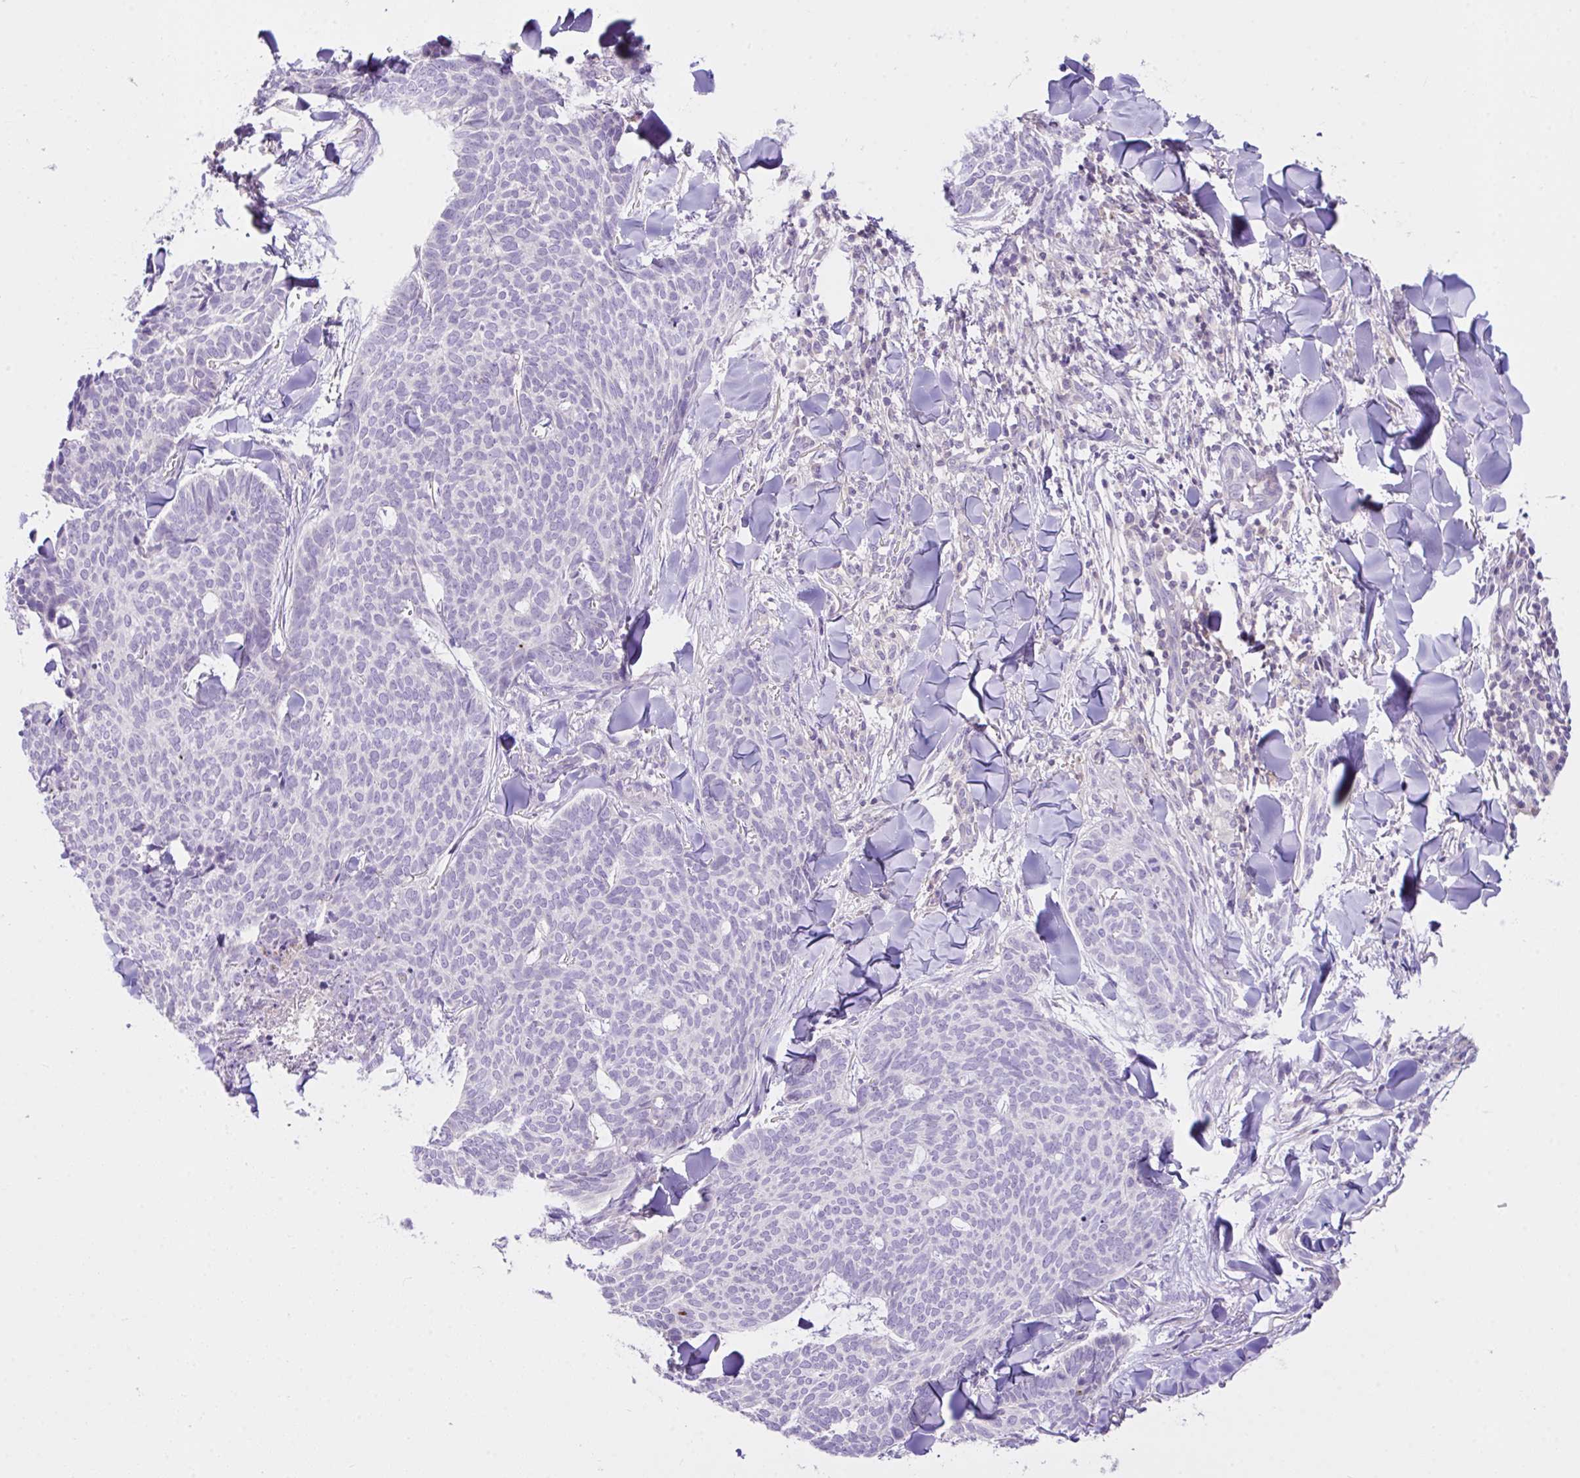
{"staining": {"intensity": "negative", "quantity": "none", "location": "none"}, "tissue": "skin cancer", "cell_type": "Tumor cells", "image_type": "cancer", "snomed": [{"axis": "morphology", "description": "Normal tissue, NOS"}, {"axis": "morphology", "description": "Basal cell carcinoma"}, {"axis": "topography", "description": "Skin"}], "caption": "Immunohistochemical staining of skin cancer (basal cell carcinoma) shows no significant positivity in tumor cells.", "gene": "D2HGDH", "patient": {"sex": "male", "age": 50}}